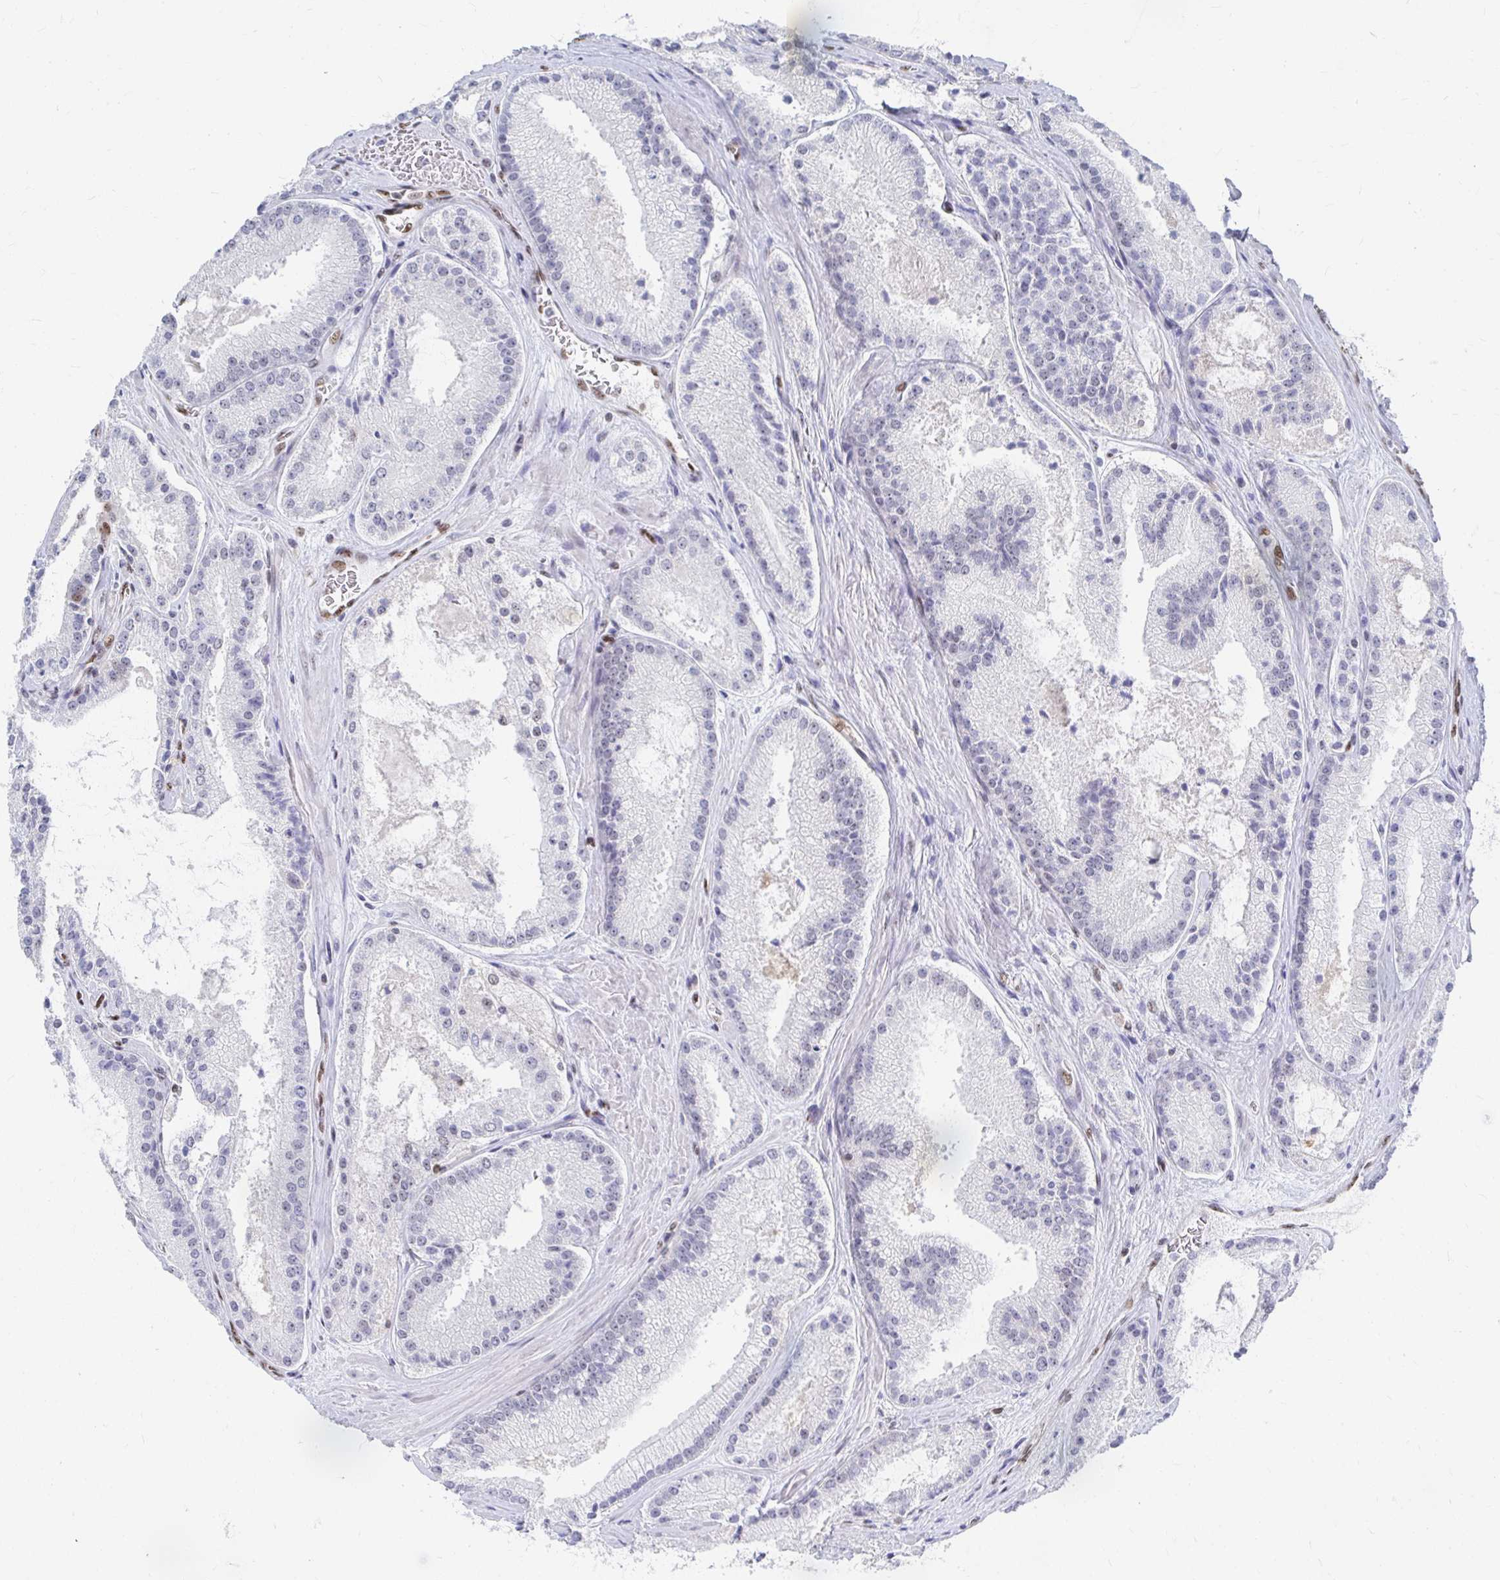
{"staining": {"intensity": "negative", "quantity": "none", "location": "none"}, "tissue": "prostate cancer", "cell_type": "Tumor cells", "image_type": "cancer", "snomed": [{"axis": "morphology", "description": "Adenocarcinoma, High grade"}, {"axis": "topography", "description": "Prostate"}], "caption": "Tumor cells show no significant positivity in prostate adenocarcinoma (high-grade).", "gene": "CLIC3", "patient": {"sex": "male", "age": 73}}